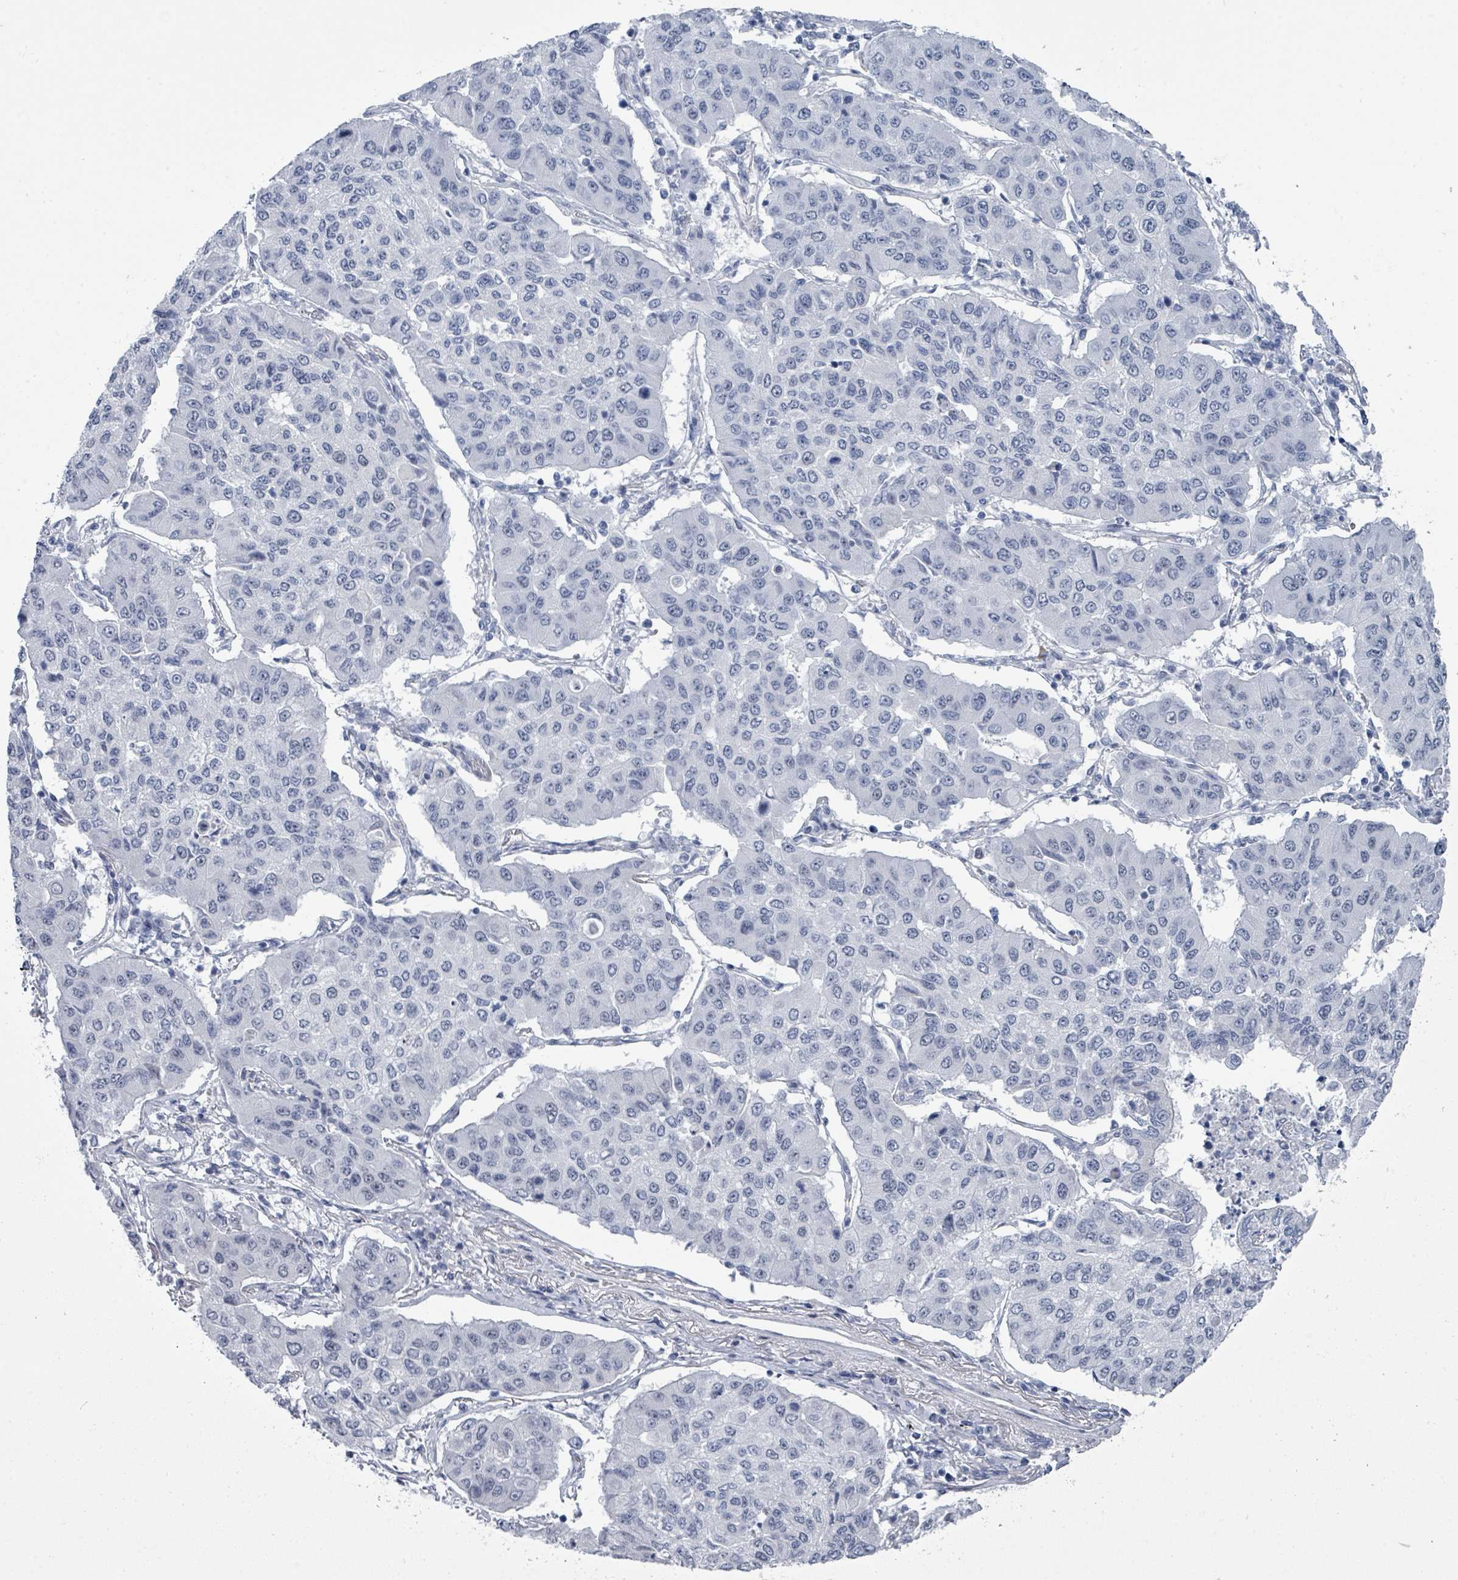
{"staining": {"intensity": "negative", "quantity": "none", "location": "none"}, "tissue": "lung cancer", "cell_type": "Tumor cells", "image_type": "cancer", "snomed": [{"axis": "morphology", "description": "Squamous cell carcinoma, NOS"}, {"axis": "topography", "description": "Lung"}], "caption": "Immunohistochemistry micrograph of human lung cancer (squamous cell carcinoma) stained for a protein (brown), which exhibits no positivity in tumor cells. (Brightfield microscopy of DAB (3,3'-diaminobenzidine) IHC at high magnification).", "gene": "CT45A5", "patient": {"sex": "male", "age": 74}}